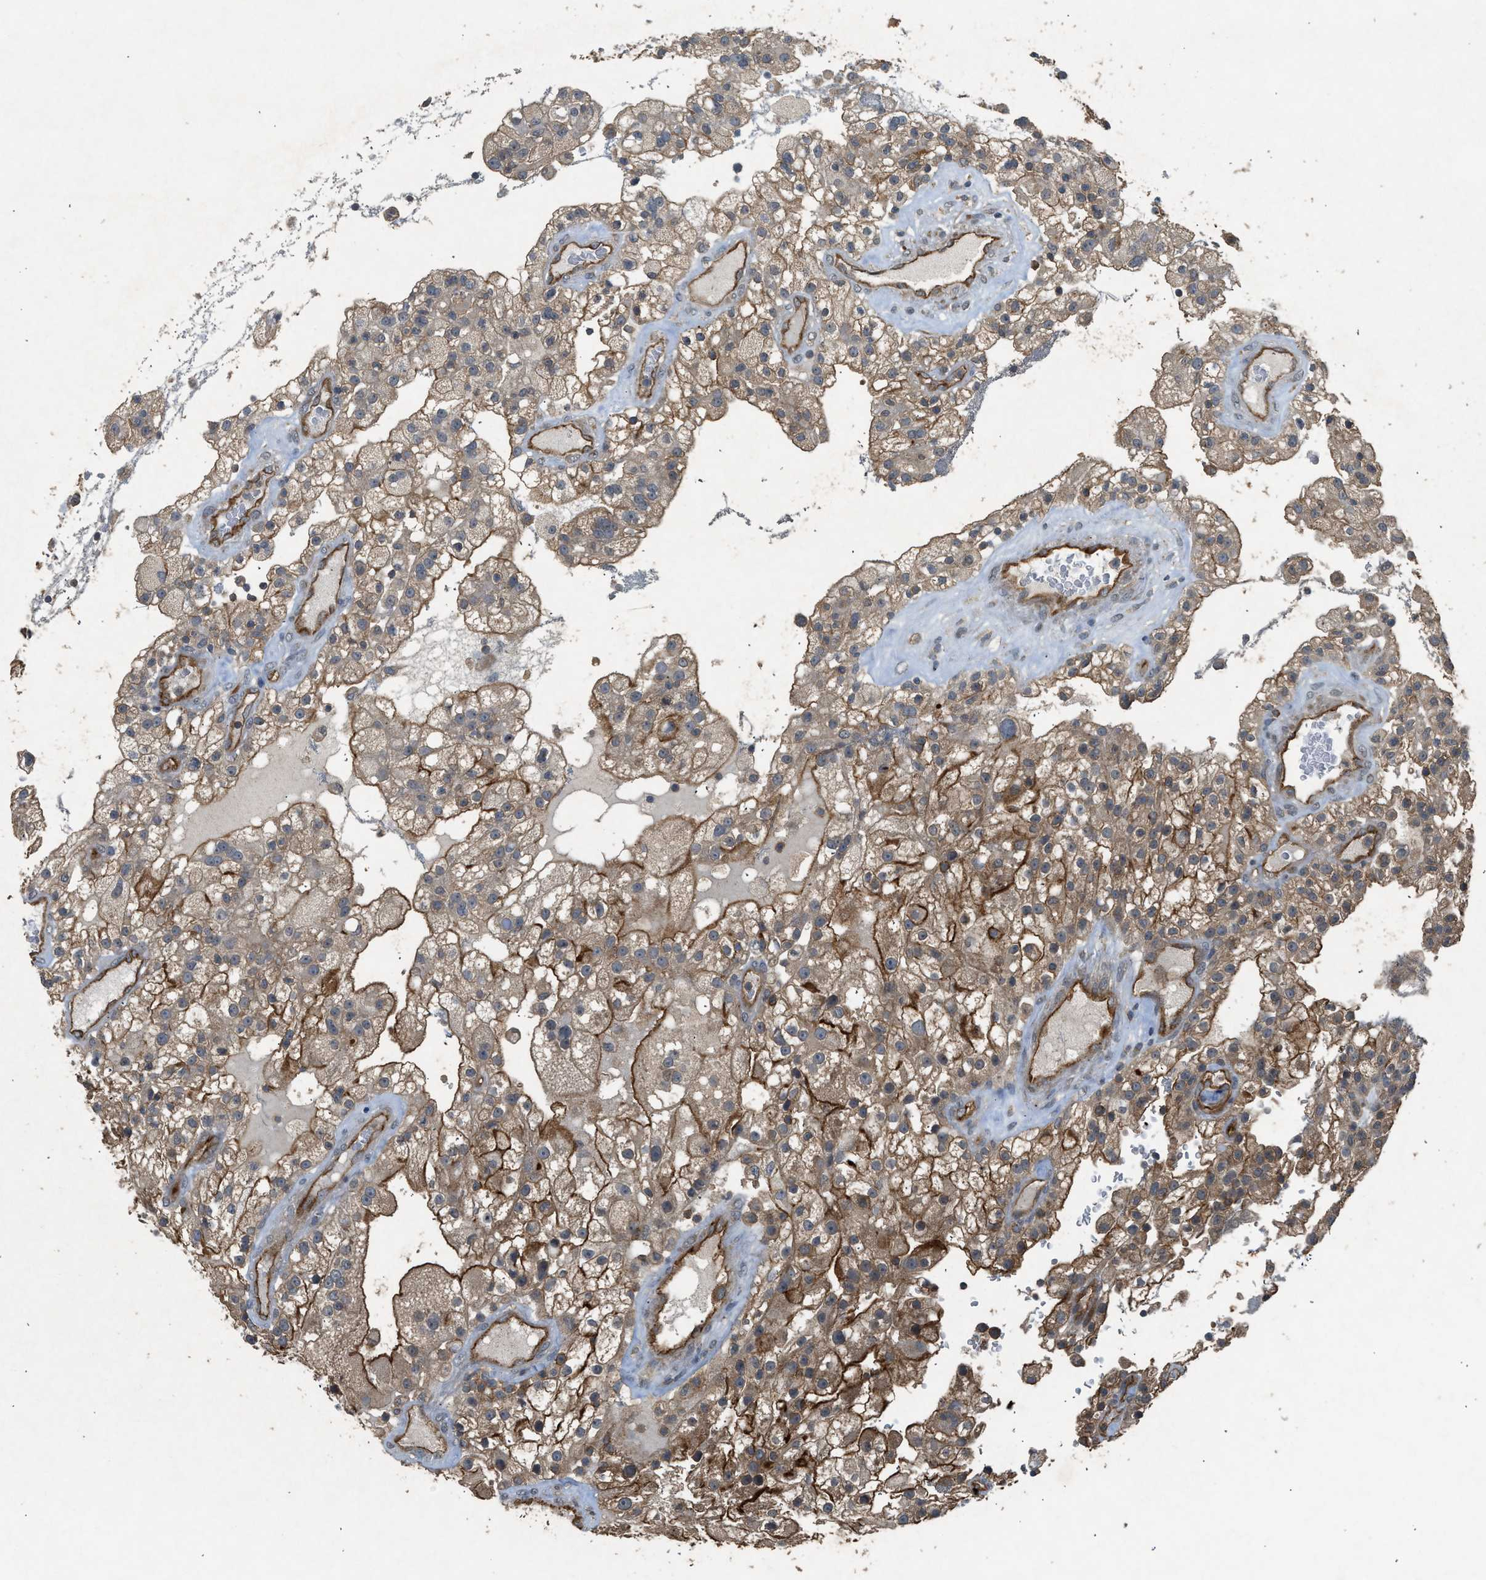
{"staining": {"intensity": "moderate", "quantity": ">75%", "location": "cytoplasmic/membranous"}, "tissue": "renal cancer", "cell_type": "Tumor cells", "image_type": "cancer", "snomed": [{"axis": "morphology", "description": "Adenocarcinoma, NOS"}, {"axis": "topography", "description": "Kidney"}], "caption": "Immunohistochemistry (DAB (3,3'-diaminobenzidine)) staining of renal cancer reveals moderate cytoplasmic/membranous protein positivity in approximately >75% of tumor cells.", "gene": "HIP1R", "patient": {"sex": "female", "age": 52}}